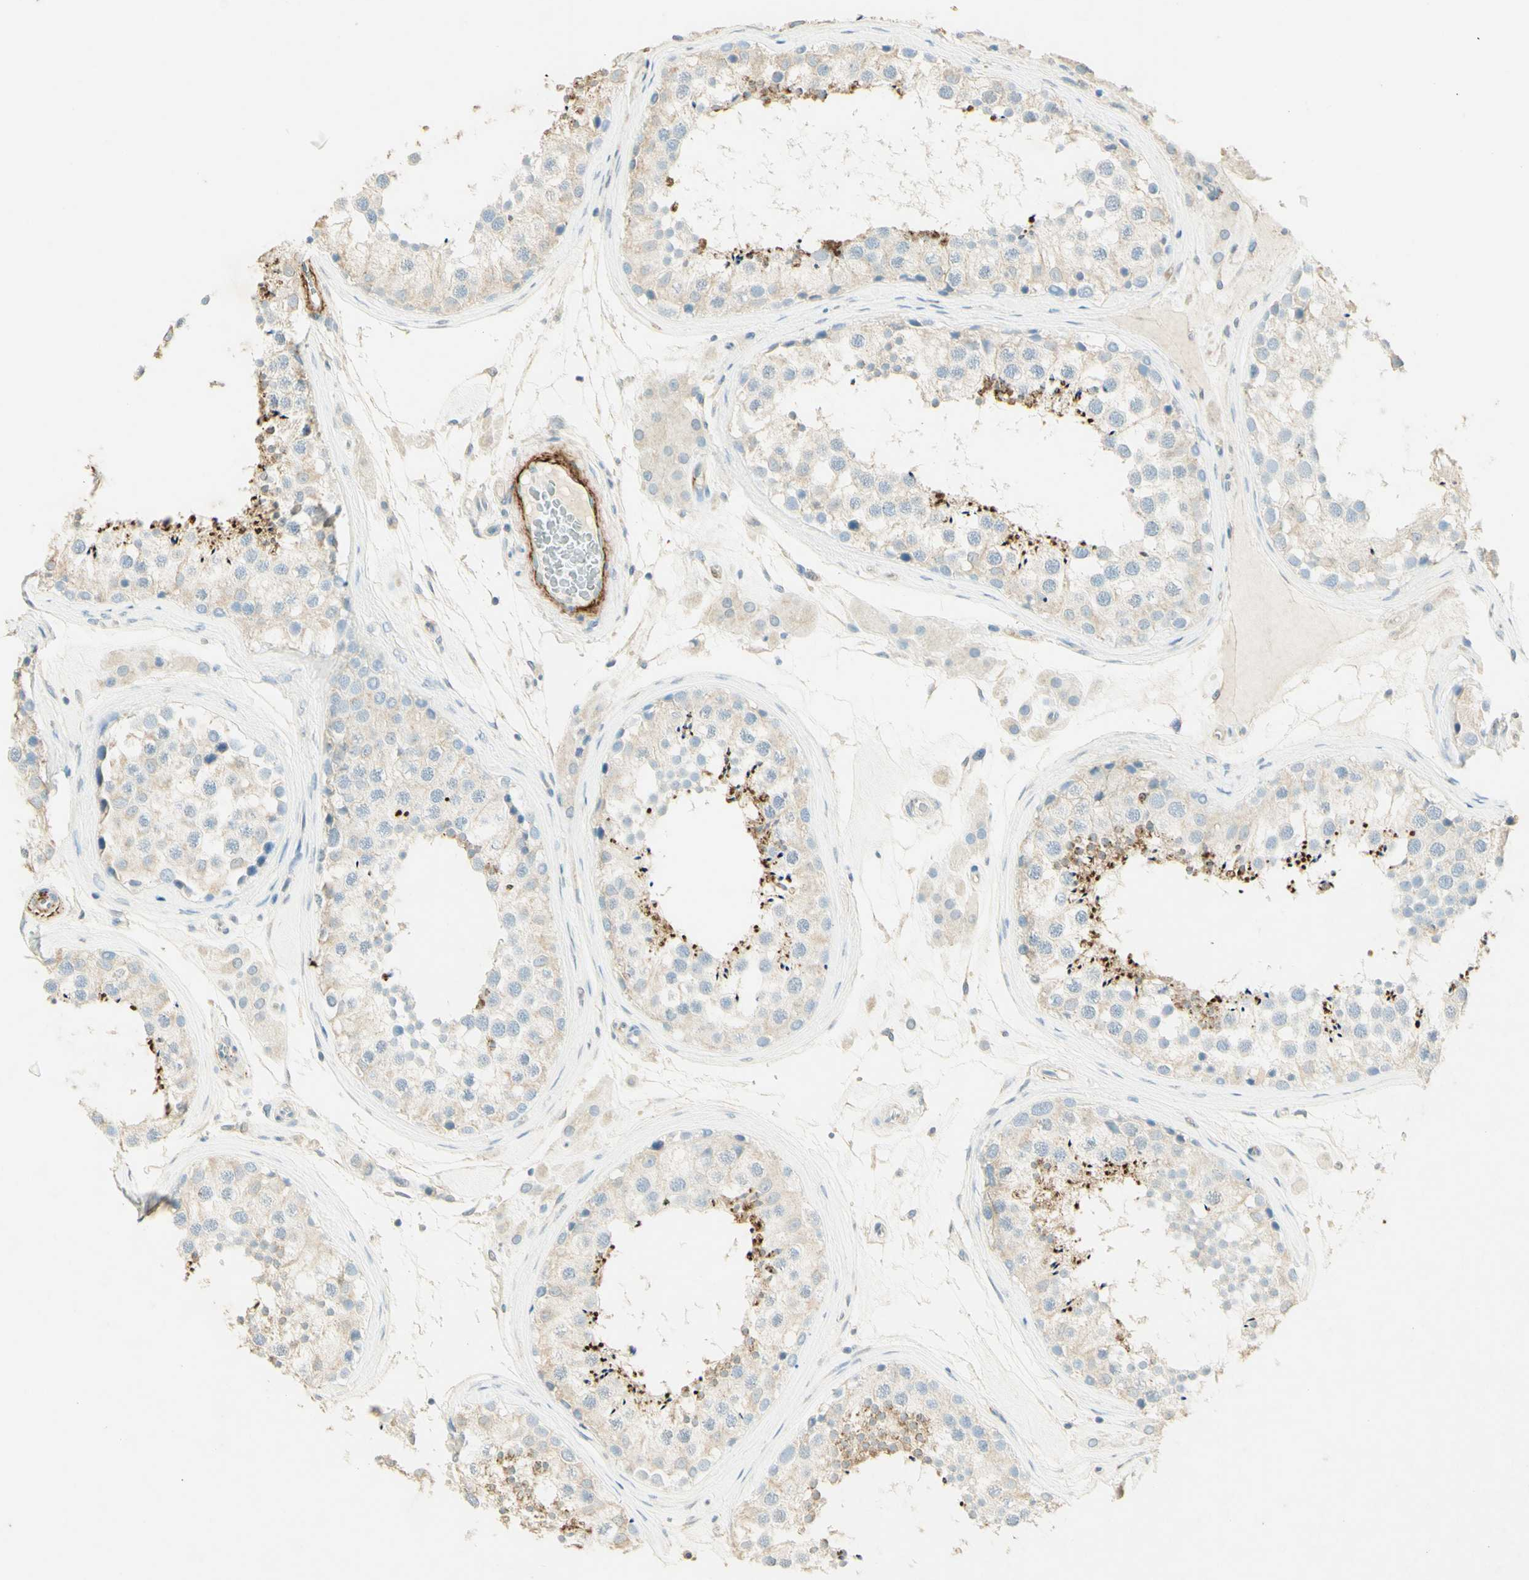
{"staining": {"intensity": "strong", "quantity": "<25%", "location": "cytoplasmic/membranous,nuclear"}, "tissue": "testis", "cell_type": "Cells in seminiferous ducts", "image_type": "normal", "snomed": [{"axis": "morphology", "description": "Normal tissue, NOS"}, {"axis": "topography", "description": "Testis"}], "caption": "The immunohistochemical stain highlights strong cytoplasmic/membranous,nuclear expression in cells in seminiferous ducts of benign testis.", "gene": "TNN", "patient": {"sex": "male", "age": 46}}